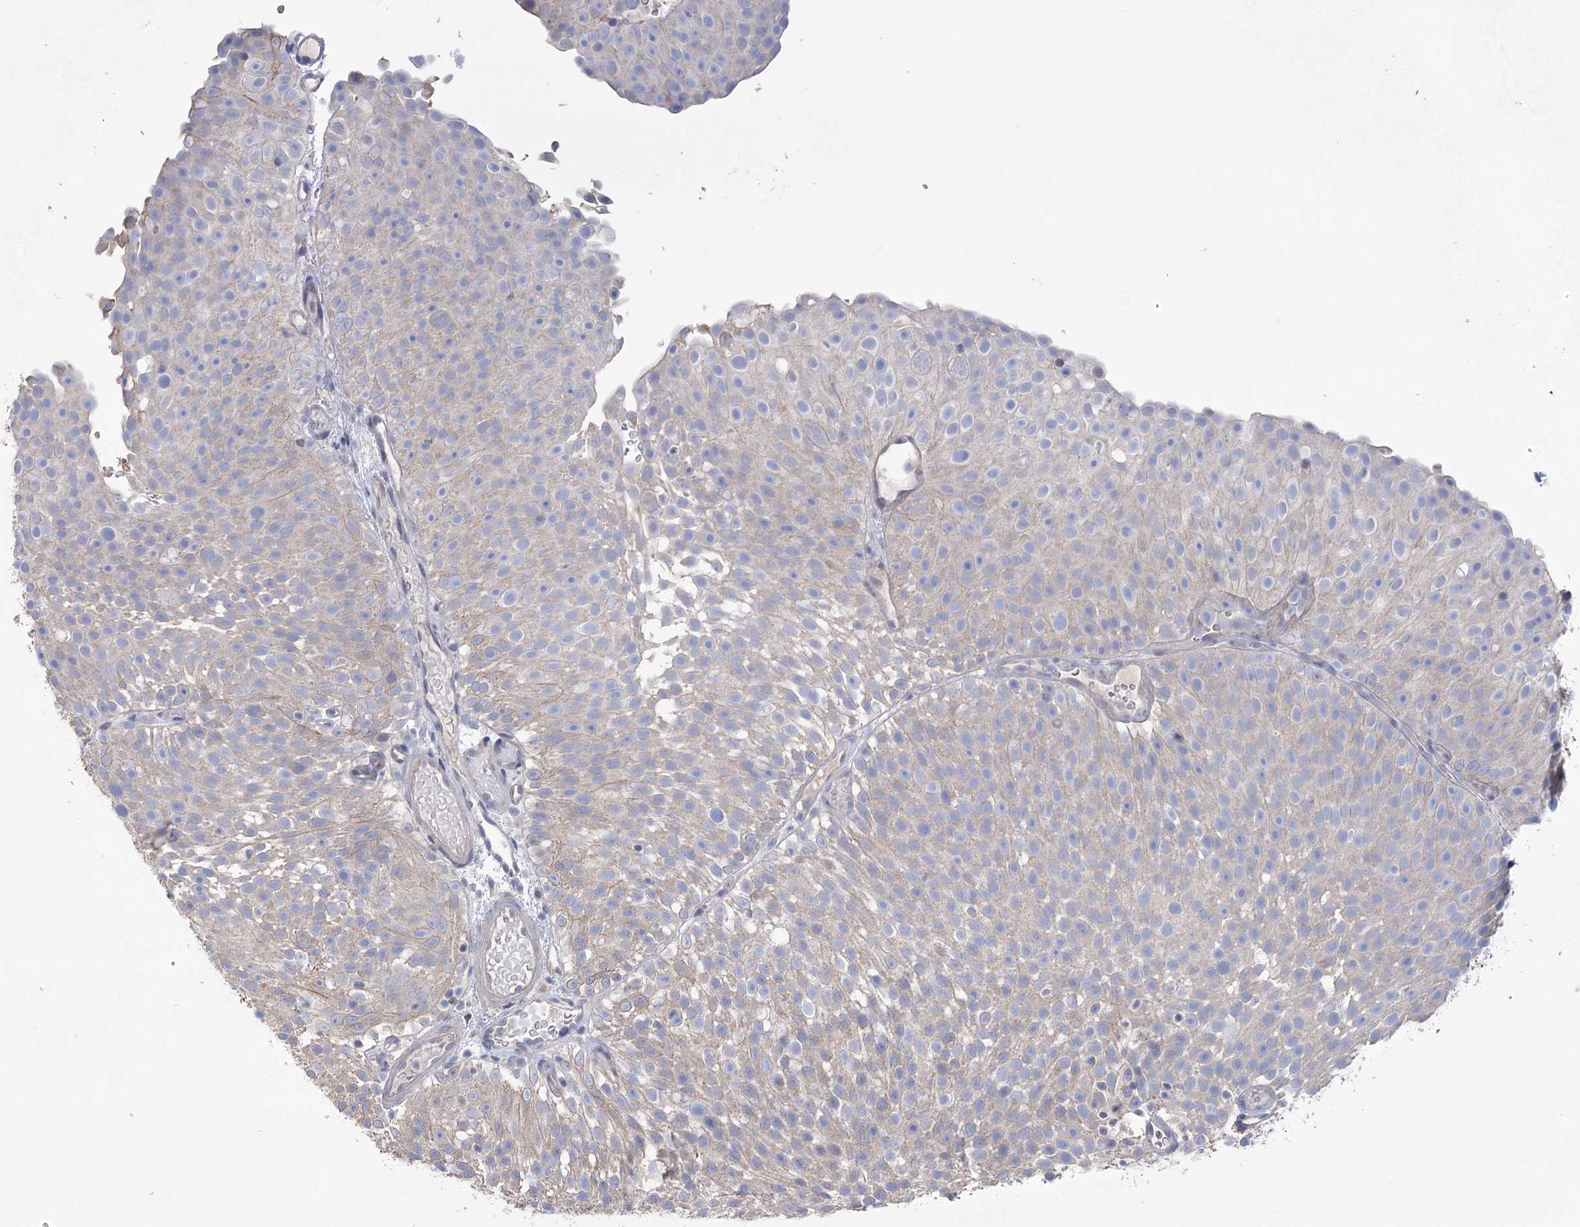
{"staining": {"intensity": "negative", "quantity": "none", "location": "none"}, "tissue": "urothelial cancer", "cell_type": "Tumor cells", "image_type": "cancer", "snomed": [{"axis": "morphology", "description": "Urothelial carcinoma, Low grade"}, {"axis": "topography", "description": "Urinary bladder"}], "caption": "The photomicrograph demonstrates no staining of tumor cells in low-grade urothelial carcinoma.", "gene": "TRIM71", "patient": {"sex": "male", "age": 78}}